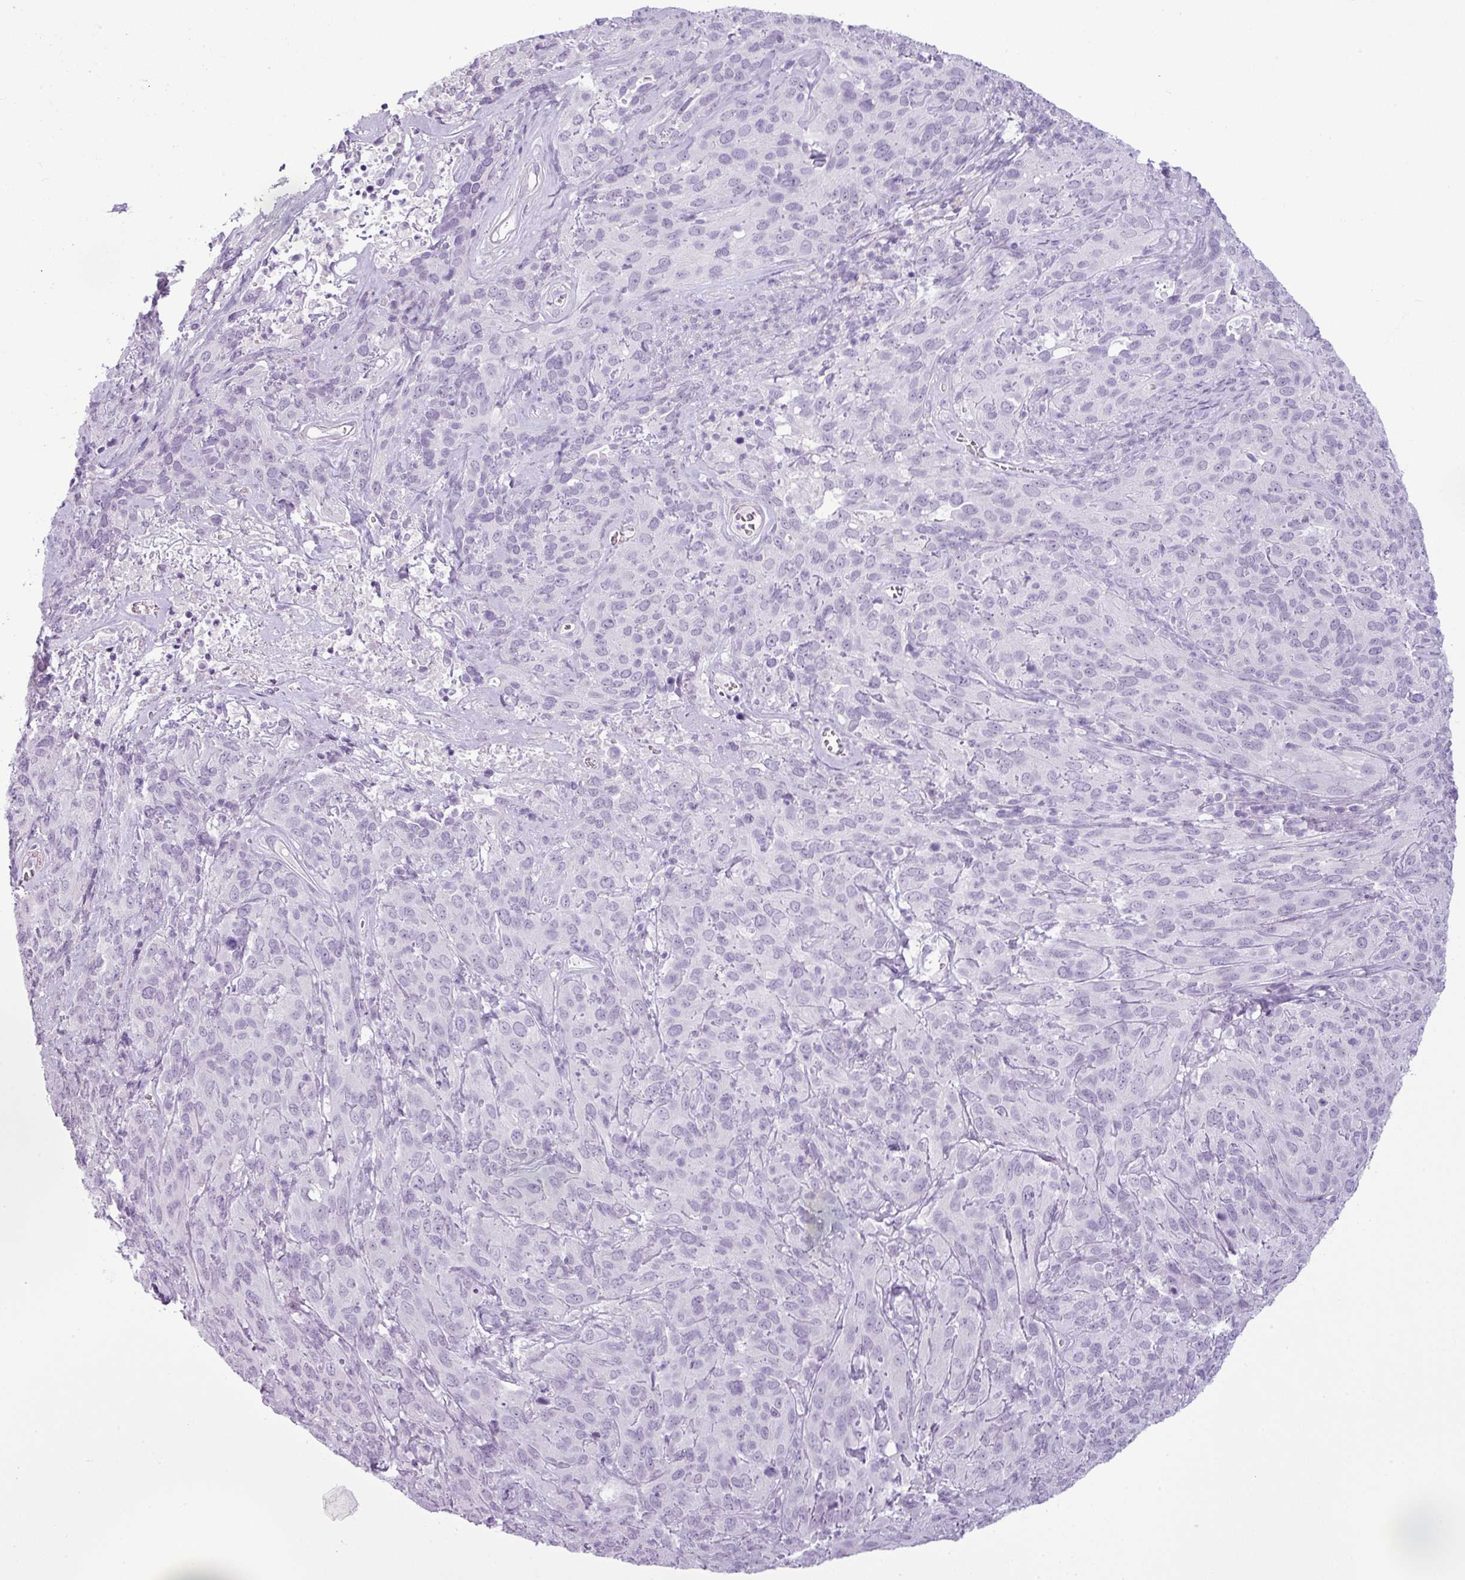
{"staining": {"intensity": "negative", "quantity": "none", "location": "none"}, "tissue": "cervical cancer", "cell_type": "Tumor cells", "image_type": "cancer", "snomed": [{"axis": "morphology", "description": "Squamous cell carcinoma, NOS"}, {"axis": "topography", "description": "Cervix"}], "caption": "The photomicrograph shows no significant positivity in tumor cells of cervical cancer (squamous cell carcinoma).", "gene": "CDH16", "patient": {"sex": "female", "age": 51}}